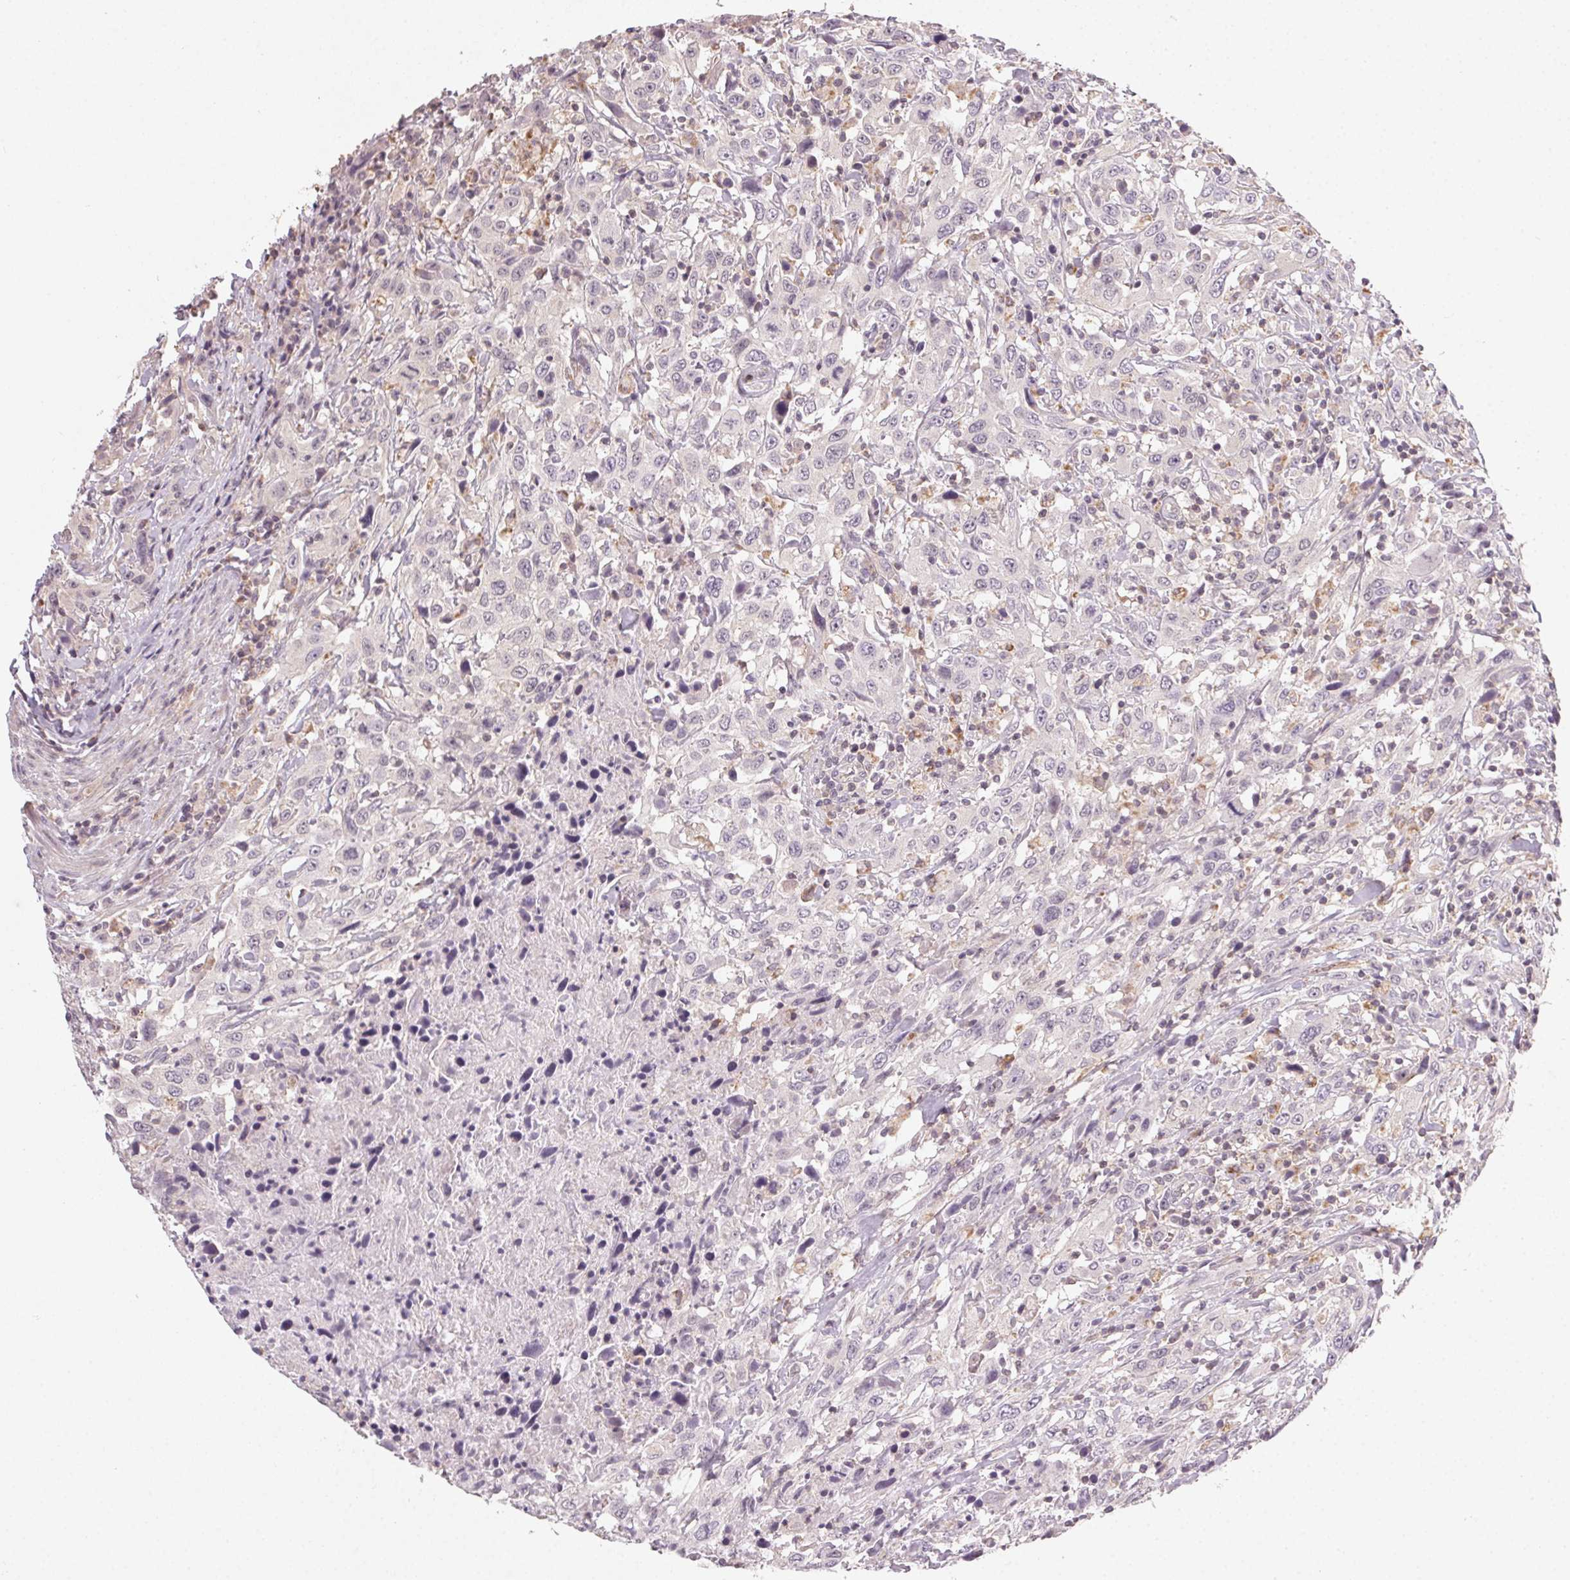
{"staining": {"intensity": "negative", "quantity": "none", "location": "none"}, "tissue": "urothelial cancer", "cell_type": "Tumor cells", "image_type": "cancer", "snomed": [{"axis": "morphology", "description": "Urothelial carcinoma, High grade"}, {"axis": "topography", "description": "Urinary bladder"}], "caption": "This is an immunohistochemistry (IHC) micrograph of high-grade urothelial carcinoma. There is no positivity in tumor cells.", "gene": "NCOA4", "patient": {"sex": "male", "age": 61}}